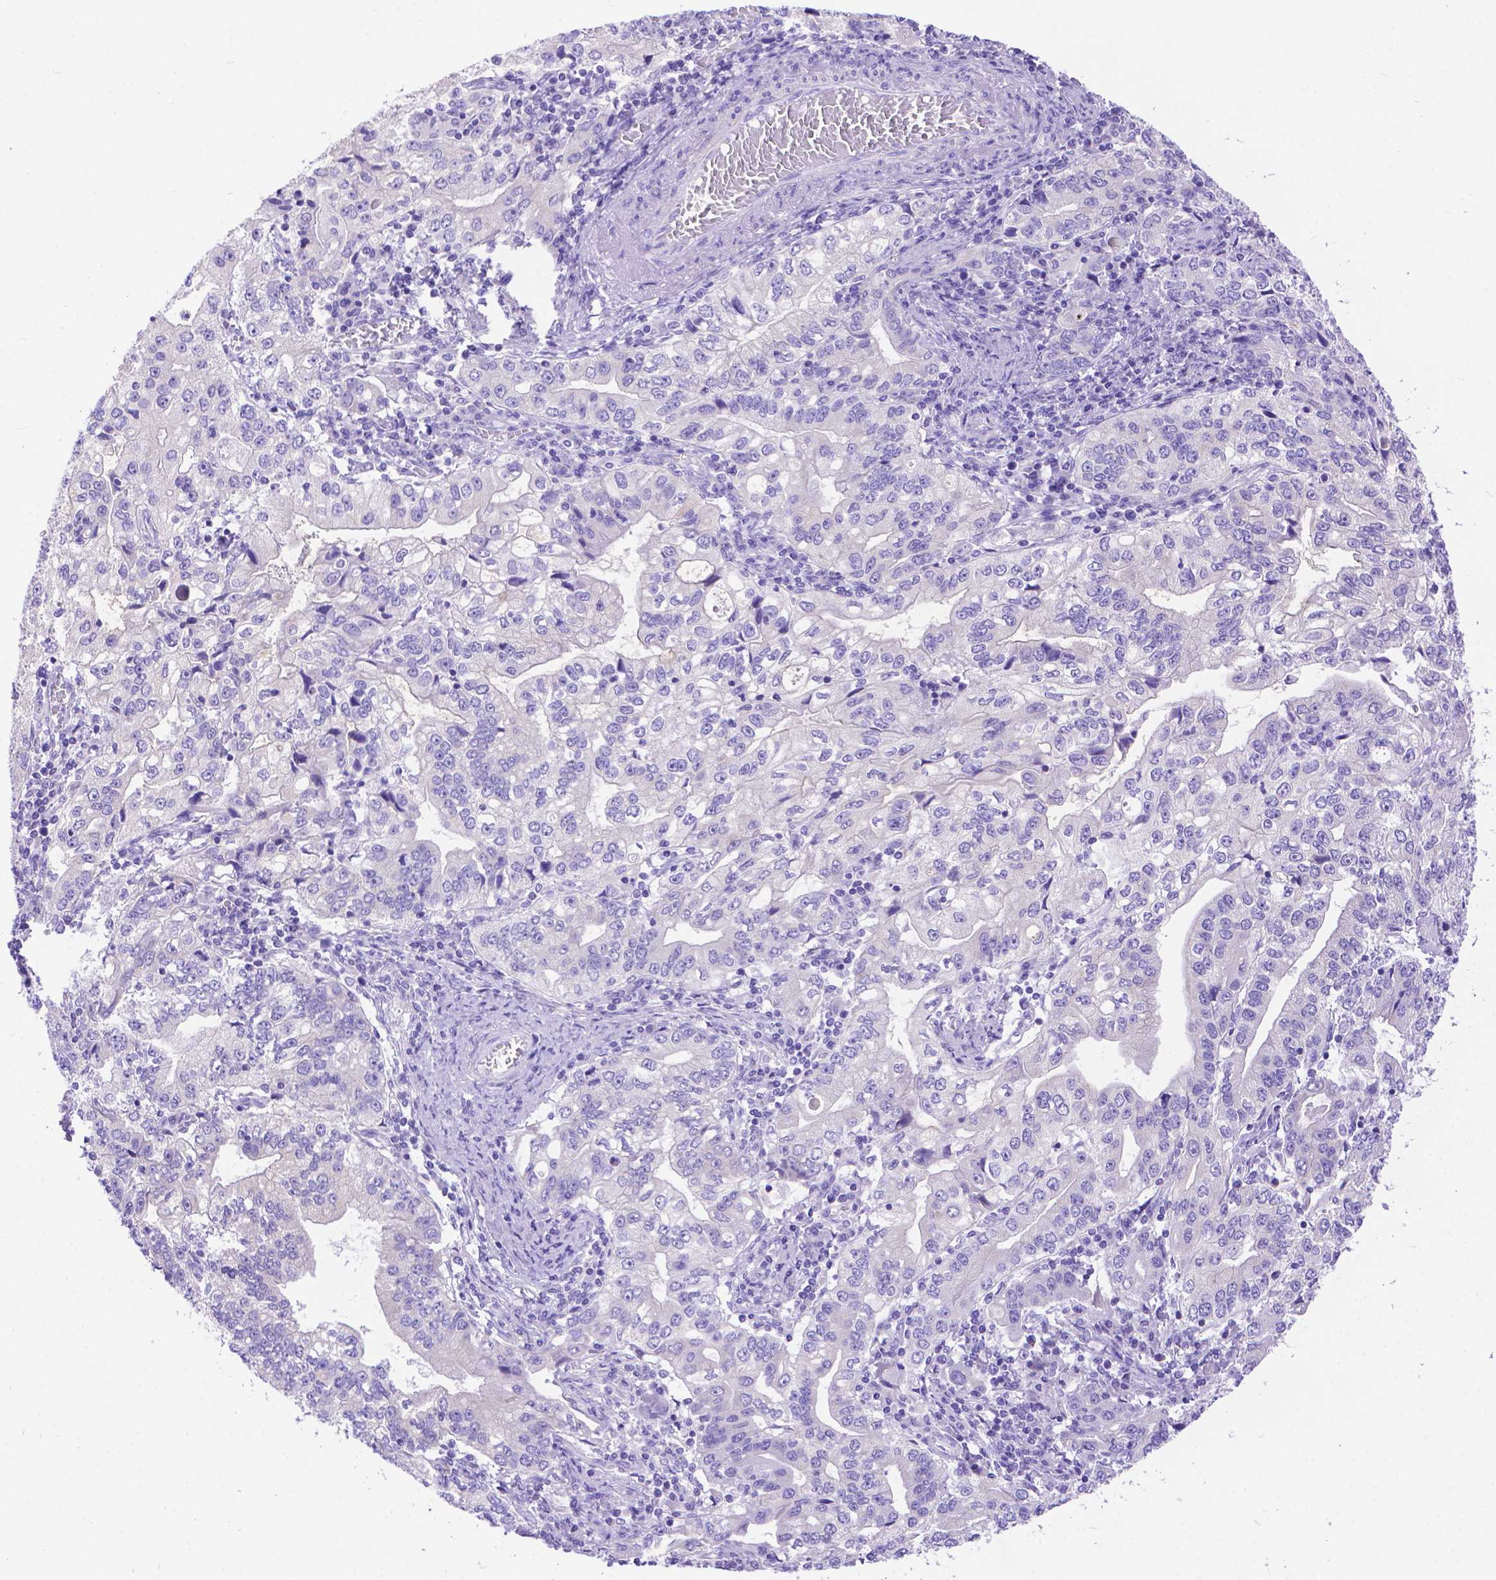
{"staining": {"intensity": "negative", "quantity": "none", "location": "none"}, "tissue": "stomach cancer", "cell_type": "Tumor cells", "image_type": "cancer", "snomed": [{"axis": "morphology", "description": "Adenocarcinoma, NOS"}, {"axis": "topography", "description": "Stomach, lower"}], "caption": "Tumor cells show no significant expression in stomach adenocarcinoma.", "gene": "DHRS2", "patient": {"sex": "female", "age": 72}}